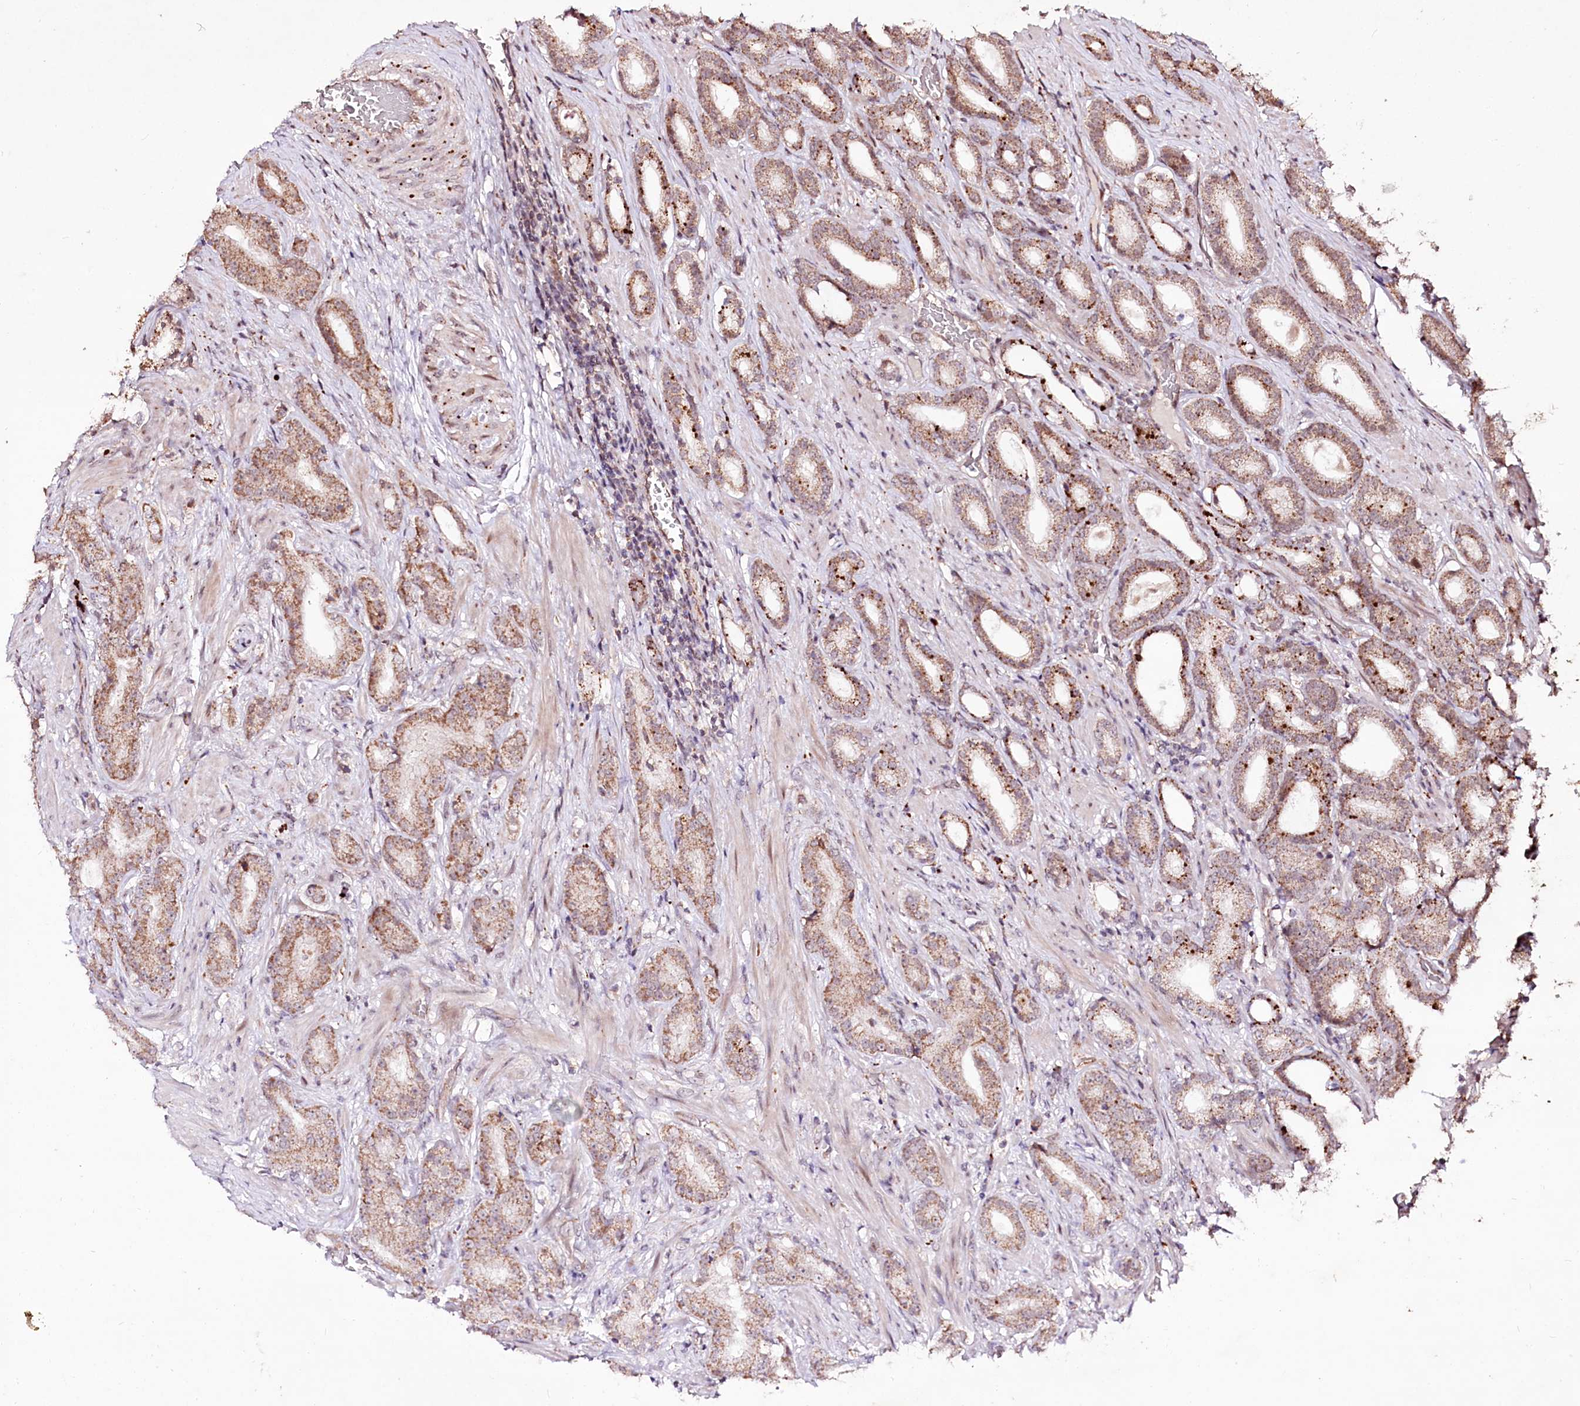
{"staining": {"intensity": "moderate", "quantity": ">75%", "location": "cytoplasmic/membranous"}, "tissue": "prostate cancer", "cell_type": "Tumor cells", "image_type": "cancer", "snomed": [{"axis": "morphology", "description": "Adenocarcinoma, Low grade"}, {"axis": "topography", "description": "Prostate"}], "caption": "Immunohistochemical staining of human prostate adenocarcinoma (low-grade) demonstrates medium levels of moderate cytoplasmic/membranous protein expression in about >75% of tumor cells.", "gene": "CARD19", "patient": {"sex": "male", "age": 71}}